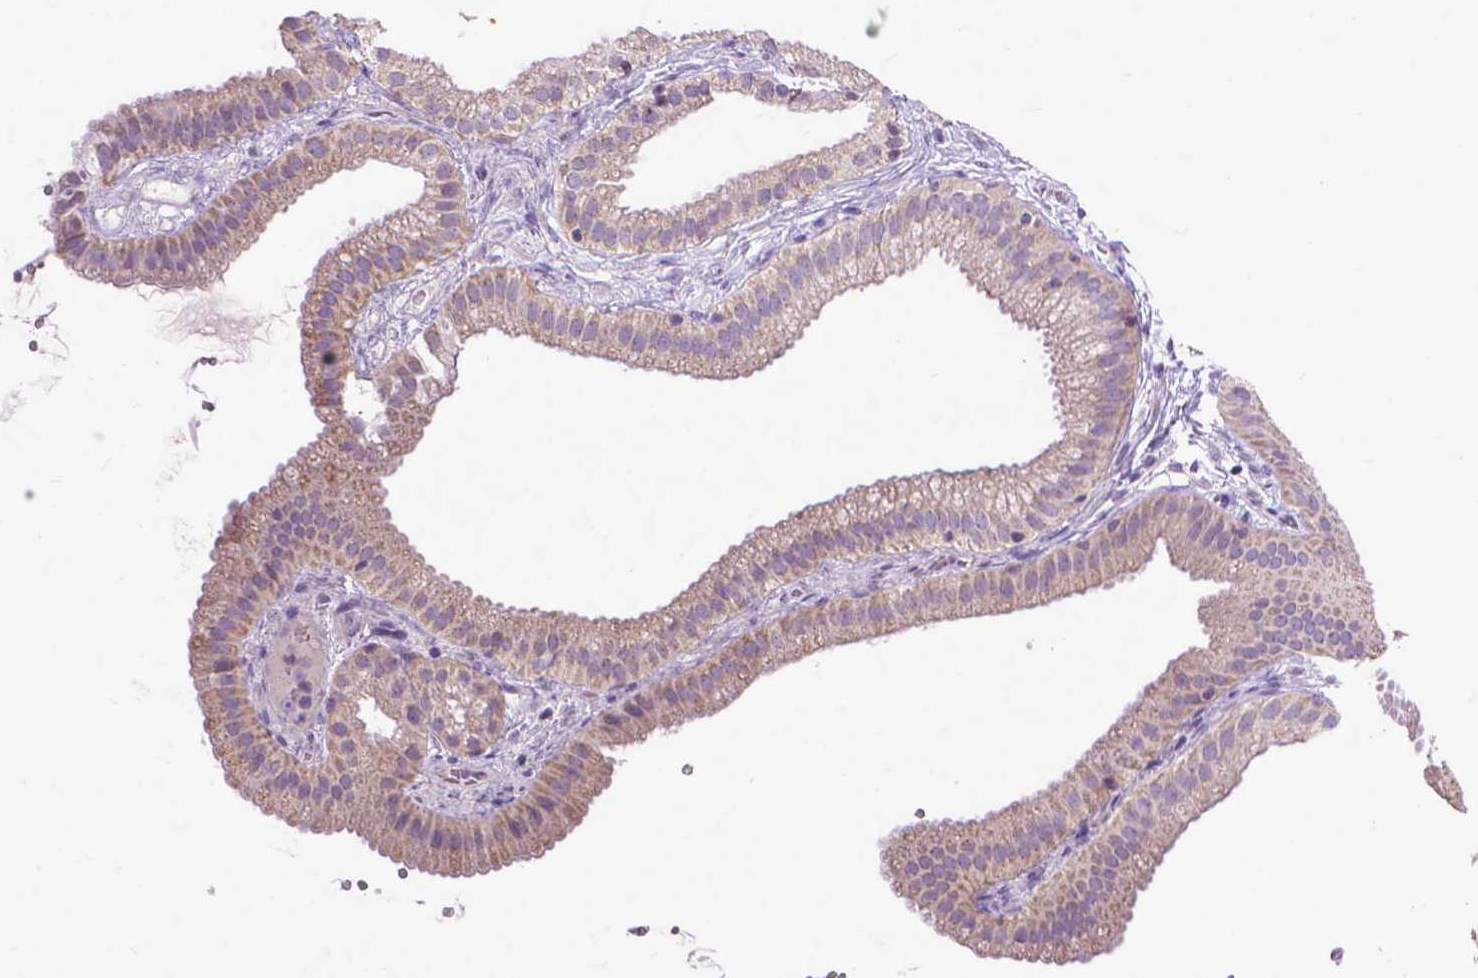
{"staining": {"intensity": "moderate", "quantity": "25%-75%", "location": "cytoplasmic/membranous"}, "tissue": "gallbladder", "cell_type": "Glandular cells", "image_type": "normal", "snomed": [{"axis": "morphology", "description": "Normal tissue, NOS"}, {"axis": "topography", "description": "Gallbladder"}], "caption": "A high-resolution micrograph shows immunohistochemistry staining of unremarkable gallbladder, which exhibits moderate cytoplasmic/membranous expression in about 25%-75% of glandular cells. (DAB IHC with brightfield microscopy, high magnification).", "gene": "SYN1", "patient": {"sex": "female", "age": 63}}